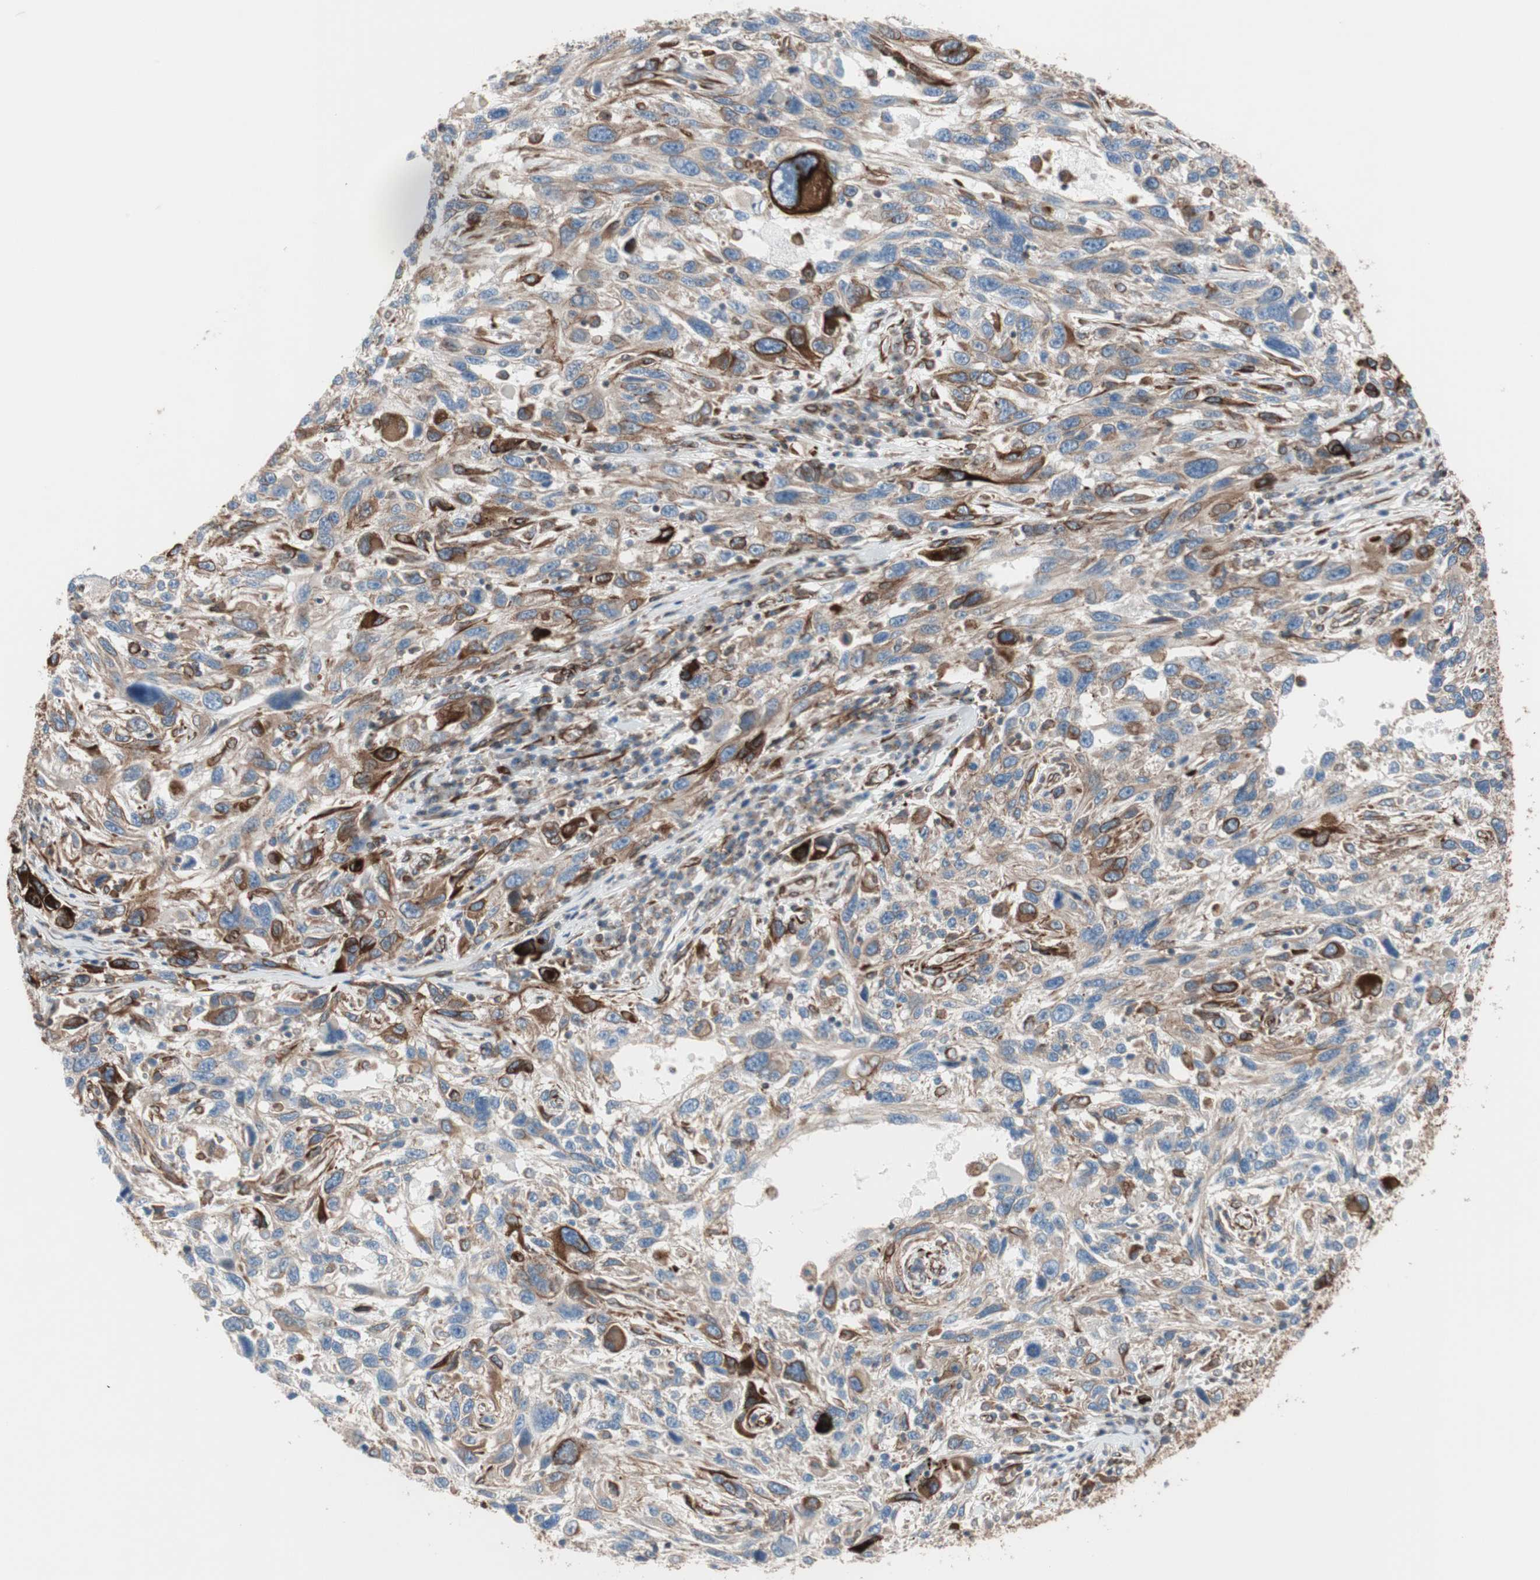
{"staining": {"intensity": "moderate", "quantity": ">75%", "location": "cytoplasmic/membranous"}, "tissue": "melanoma", "cell_type": "Tumor cells", "image_type": "cancer", "snomed": [{"axis": "morphology", "description": "Malignant melanoma, NOS"}, {"axis": "topography", "description": "Skin"}], "caption": "Immunohistochemistry of human melanoma displays medium levels of moderate cytoplasmic/membranous expression in approximately >75% of tumor cells.", "gene": "TCTA", "patient": {"sex": "male", "age": 53}}